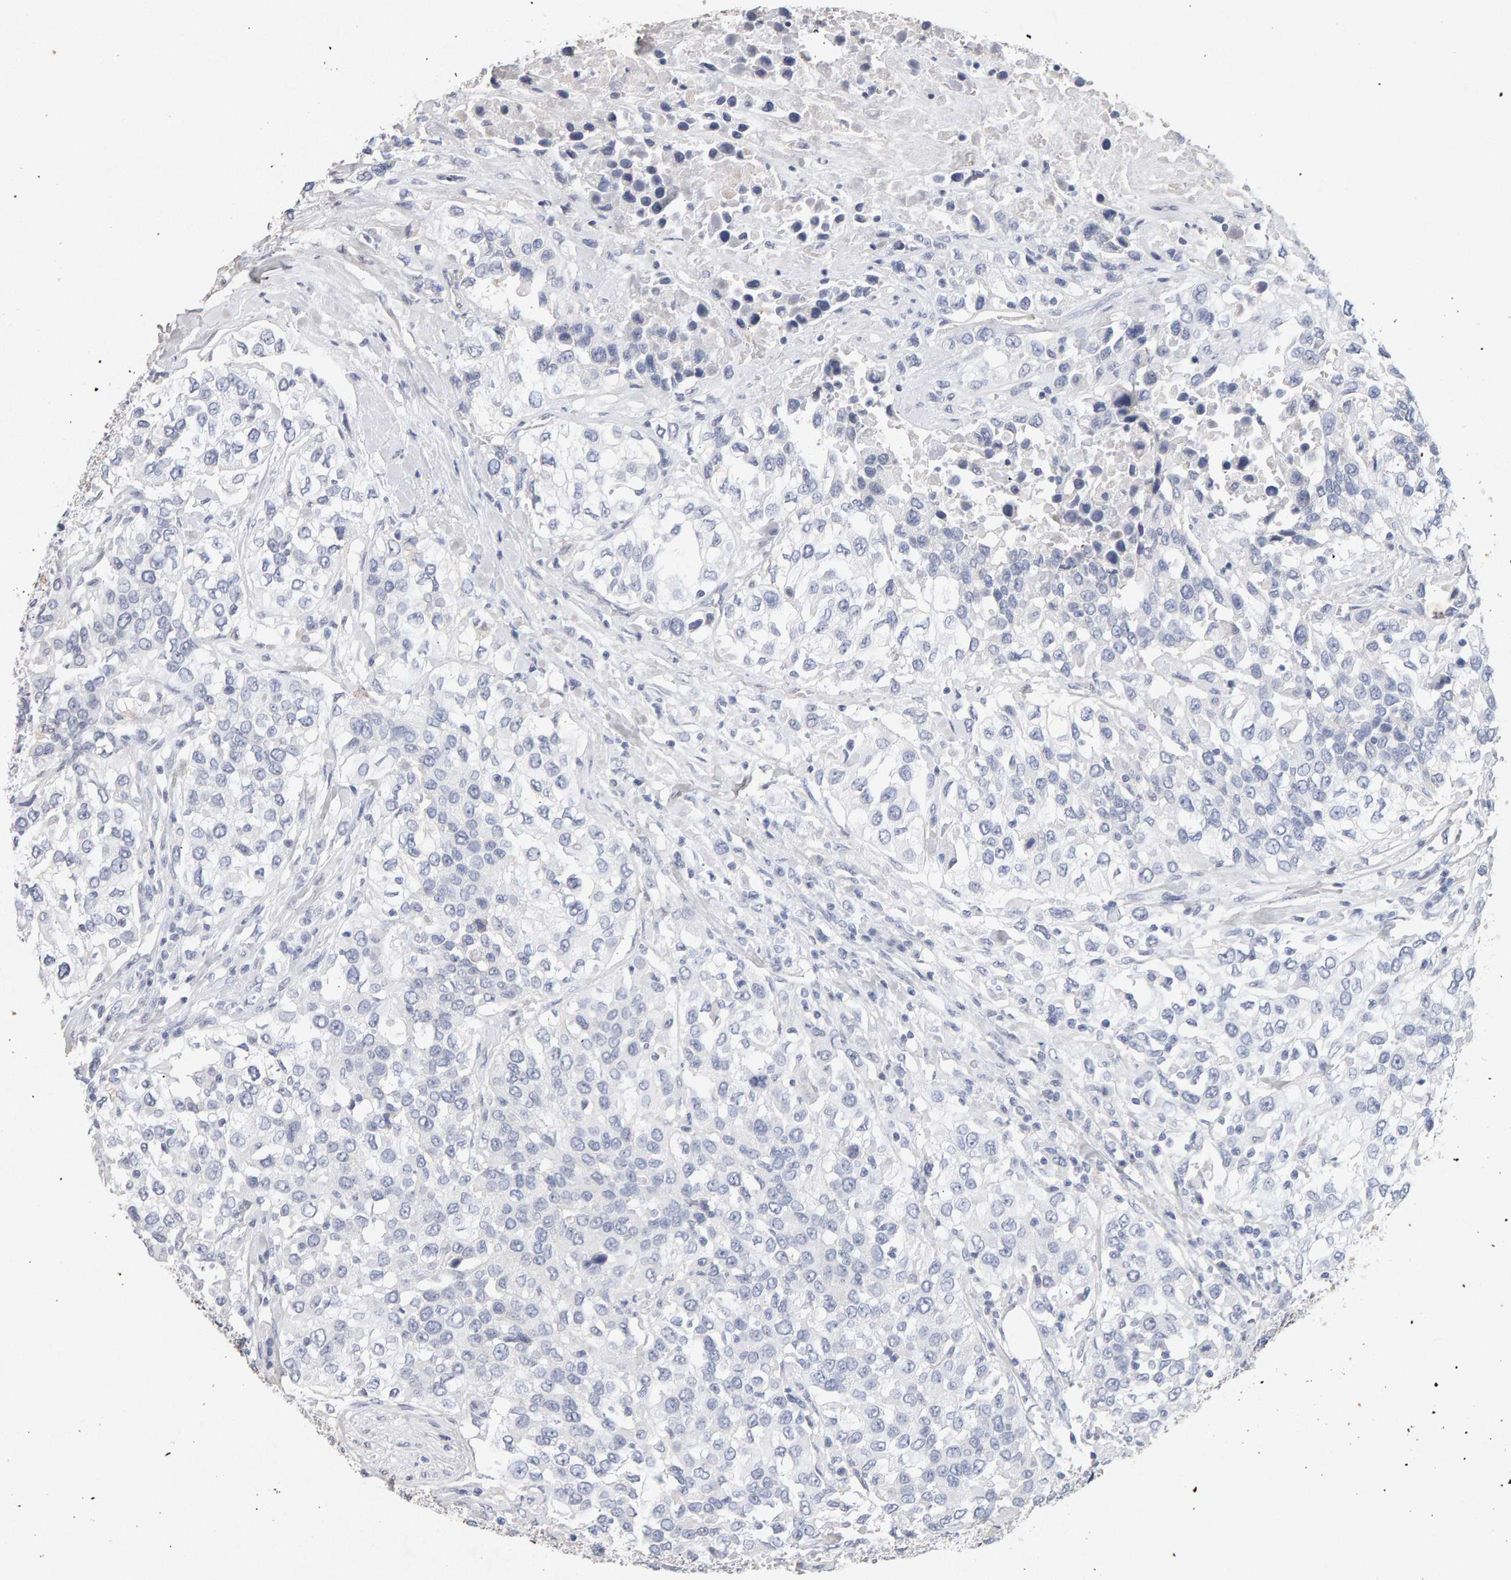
{"staining": {"intensity": "negative", "quantity": "none", "location": "none"}, "tissue": "urothelial cancer", "cell_type": "Tumor cells", "image_type": "cancer", "snomed": [{"axis": "morphology", "description": "Urothelial carcinoma, High grade"}, {"axis": "topography", "description": "Urinary bladder"}], "caption": "Immunohistochemistry (IHC) of high-grade urothelial carcinoma exhibits no positivity in tumor cells.", "gene": "PTPRM", "patient": {"sex": "female", "age": 80}}